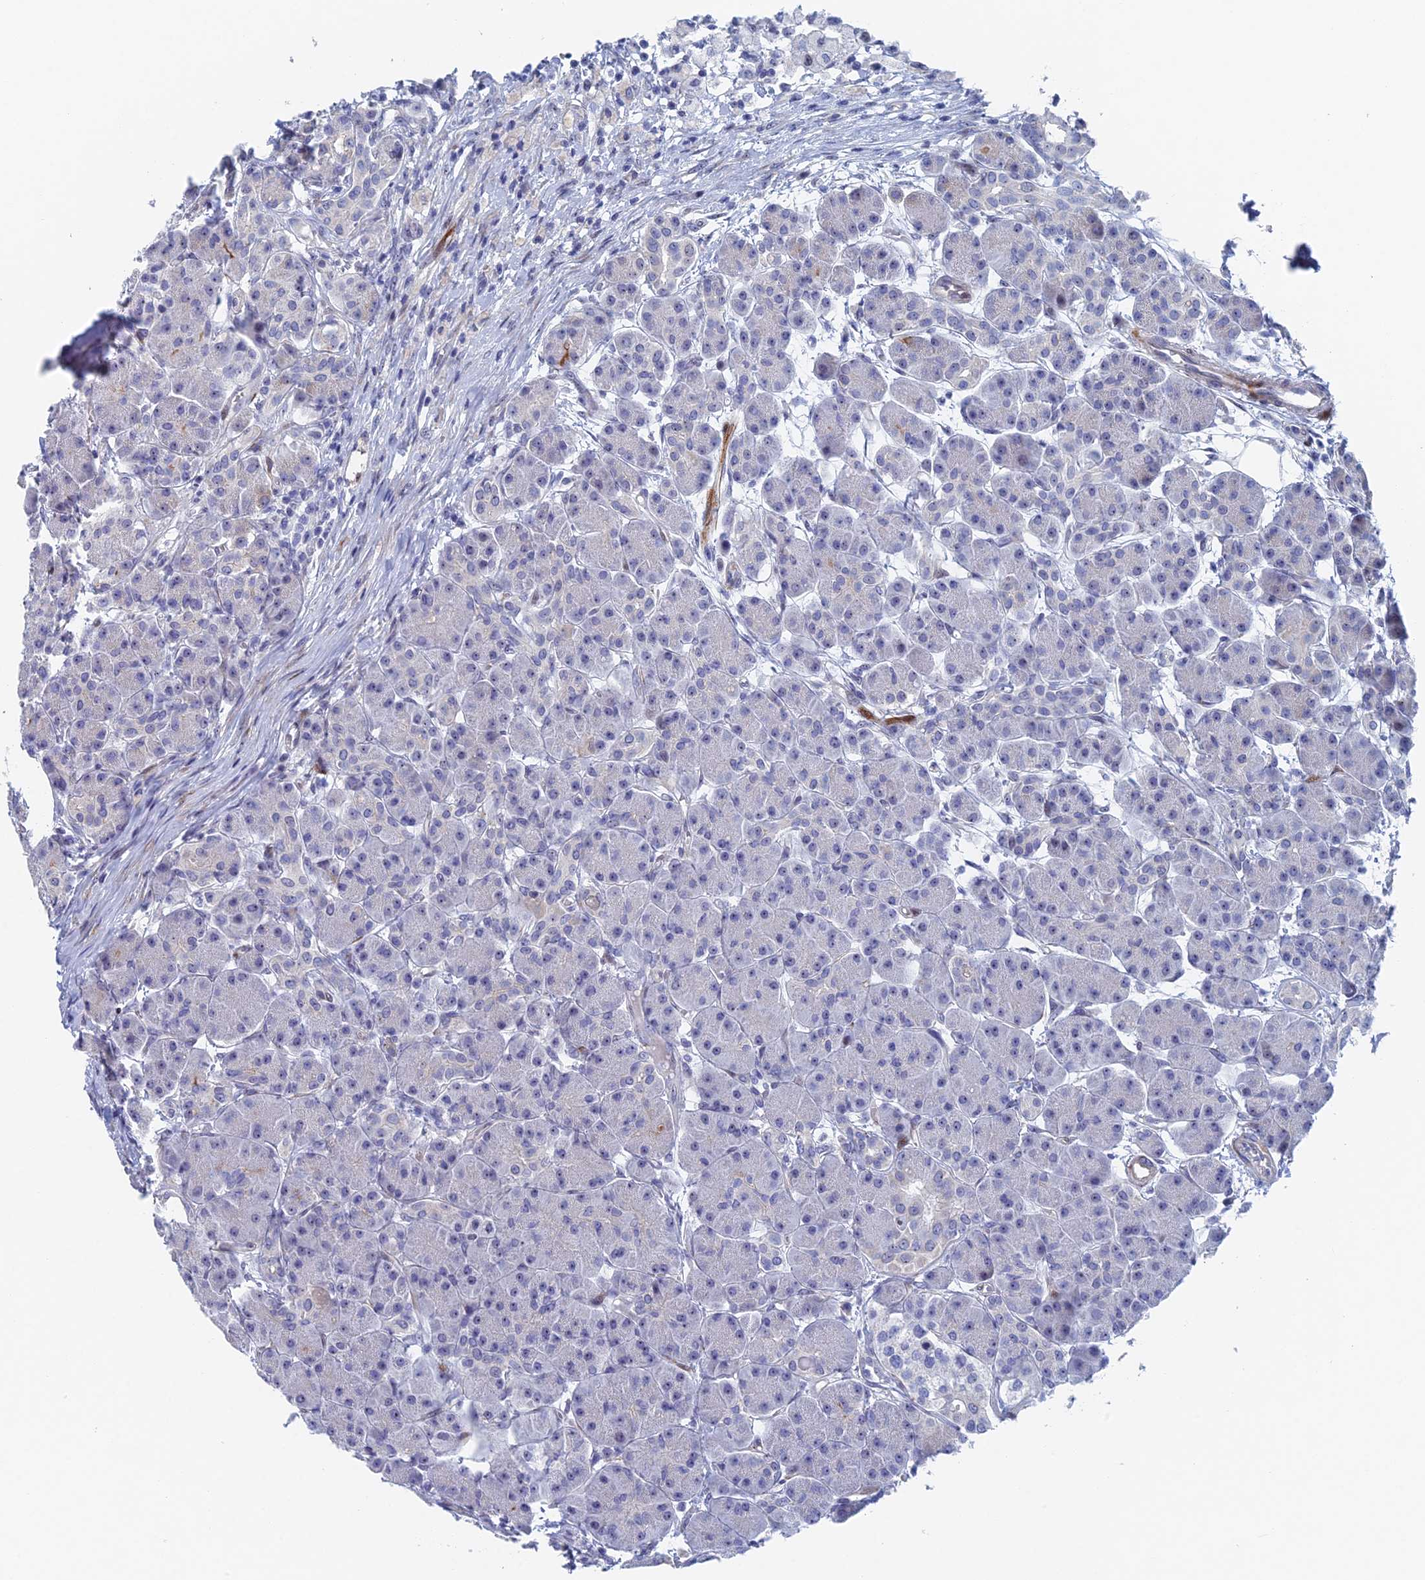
{"staining": {"intensity": "negative", "quantity": "none", "location": "none"}, "tissue": "pancreas", "cell_type": "Exocrine glandular cells", "image_type": "normal", "snomed": [{"axis": "morphology", "description": "Normal tissue, NOS"}, {"axis": "topography", "description": "Pancreas"}], "caption": "Normal pancreas was stained to show a protein in brown. There is no significant expression in exocrine glandular cells.", "gene": "DRGX", "patient": {"sex": "male", "age": 63}}